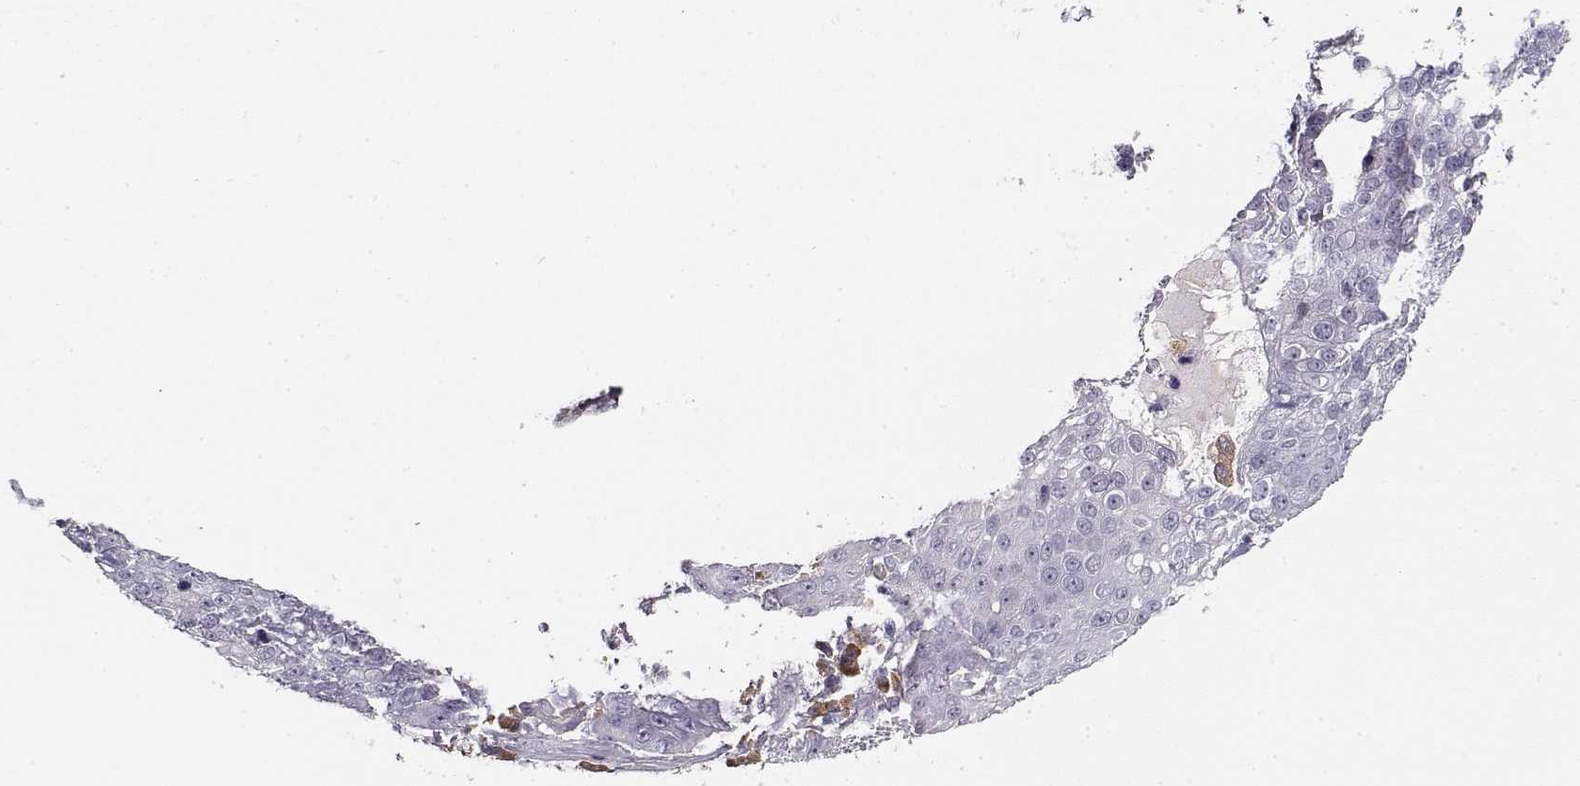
{"staining": {"intensity": "negative", "quantity": "none", "location": "none"}, "tissue": "skin cancer", "cell_type": "Tumor cells", "image_type": "cancer", "snomed": [{"axis": "morphology", "description": "Squamous cell carcinoma, NOS"}, {"axis": "topography", "description": "Skin"}], "caption": "Skin cancer (squamous cell carcinoma) stained for a protein using immunohistochemistry exhibits no expression tumor cells.", "gene": "VAV1", "patient": {"sex": "male", "age": 71}}